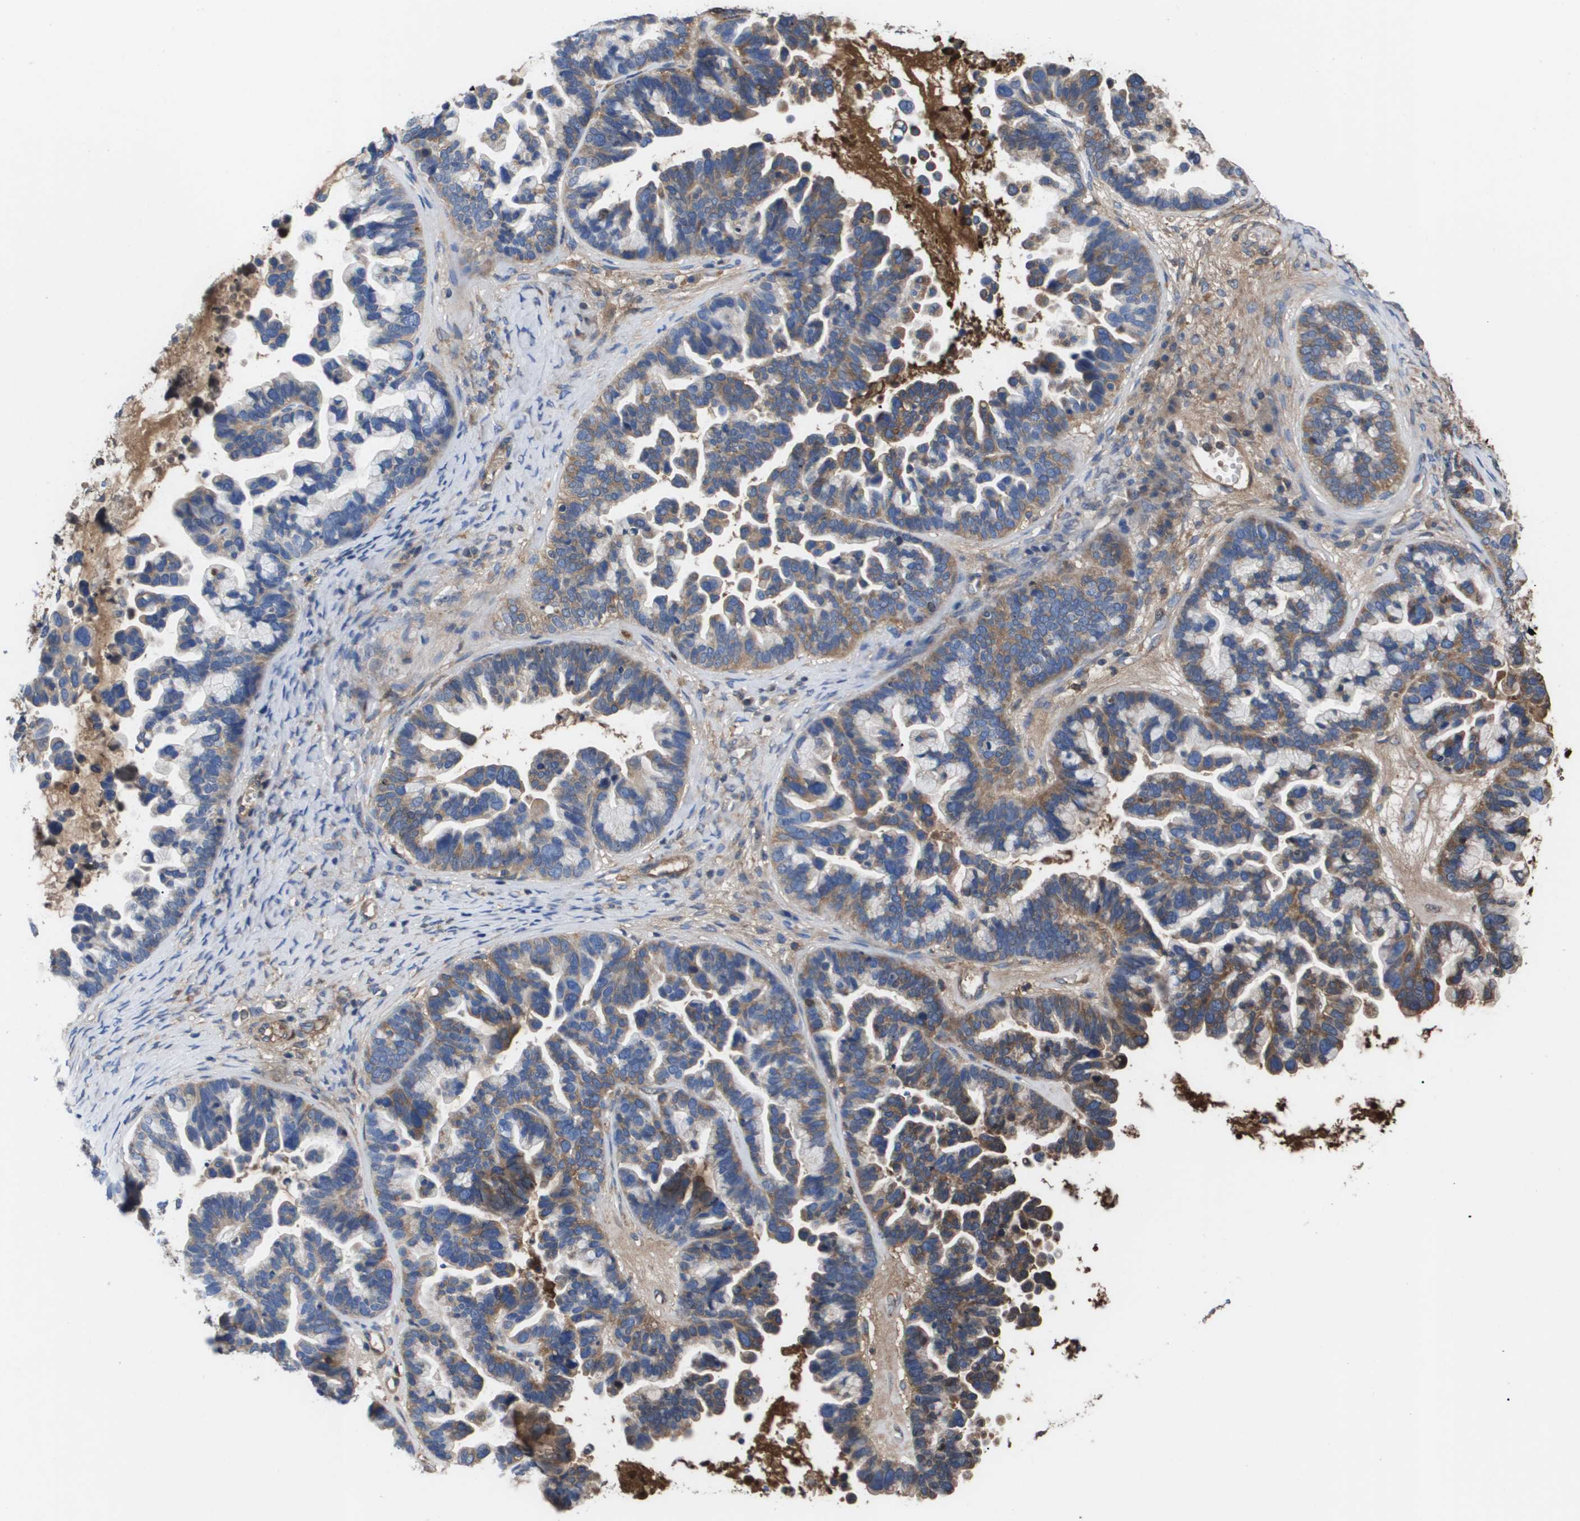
{"staining": {"intensity": "moderate", "quantity": ">75%", "location": "cytoplasmic/membranous"}, "tissue": "ovarian cancer", "cell_type": "Tumor cells", "image_type": "cancer", "snomed": [{"axis": "morphology", "description": "Cystadenocarcinoma, serous, NOS"}, {"axis": "topography", "description": "Ovary"}], "caption": "Ovarian cancer (serous cystadenocarcinoma) stained with a protein marker displays moderate staining in tumor cells.", "gene": "SERPINA6", "patient": {"sex": "female", "age": 56}}